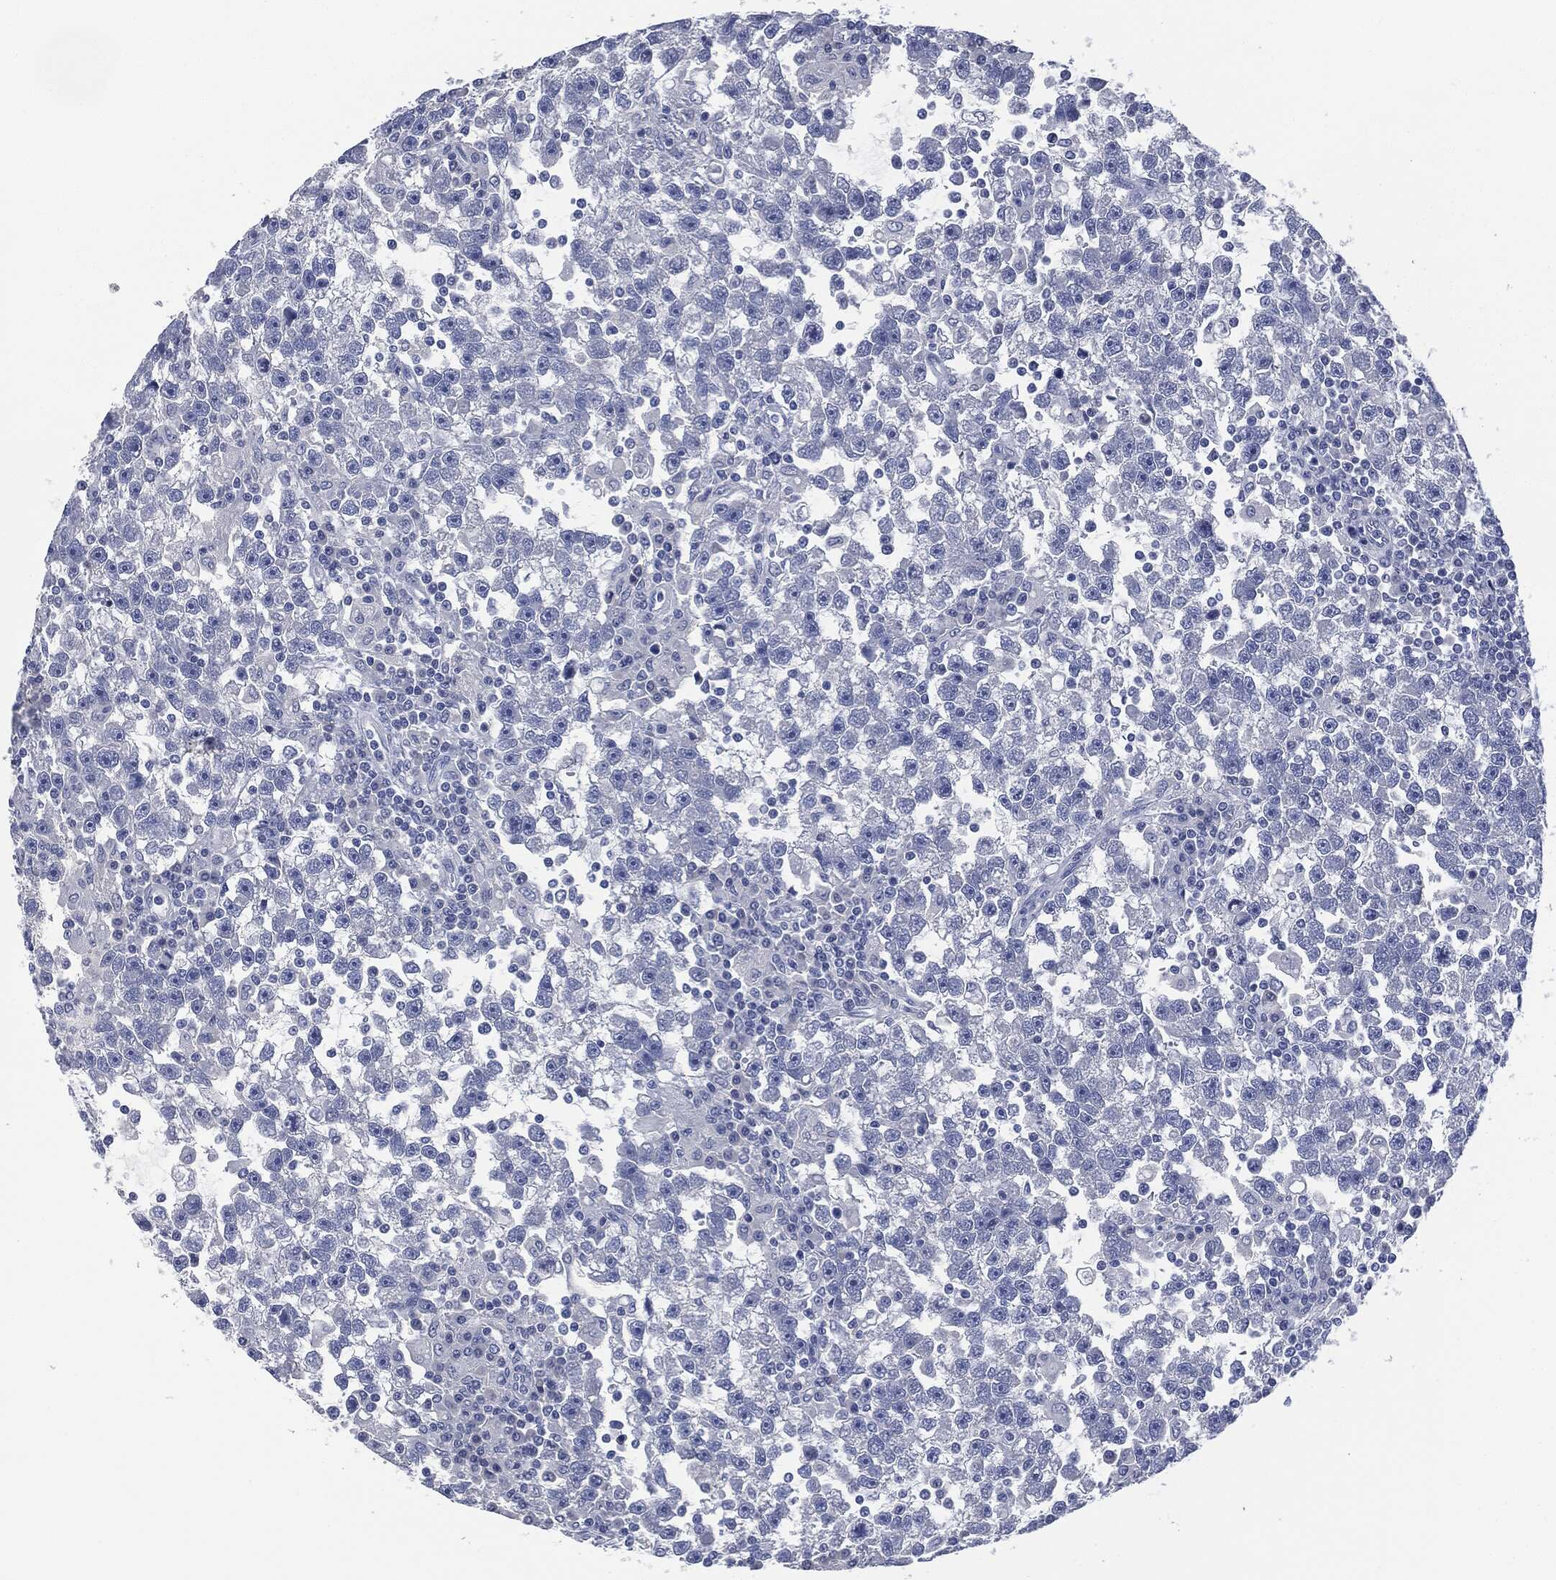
{"staining": {"intensity": "negative", "quantity": "none", "location": "none"}, "tissue": "testis cancer", "cell_type": "Tumor cells", "image_type": "cancer", "snomed": [{"axis": "morphology", "description": "Seminoma, NOS"}, {"axis": "topography", "description": "Testis"}], "caption": "IHC photomicrograph of neoplastic tissue: testis cancer stained with DAB reveals no significant protein staining in tumor cells. (DAB (3,3'-diaminobenzidine) immunohistochemistry (IHC), high magnification).", "gene": "MUC16", "patient": {"sex": "male", "age": 47}}